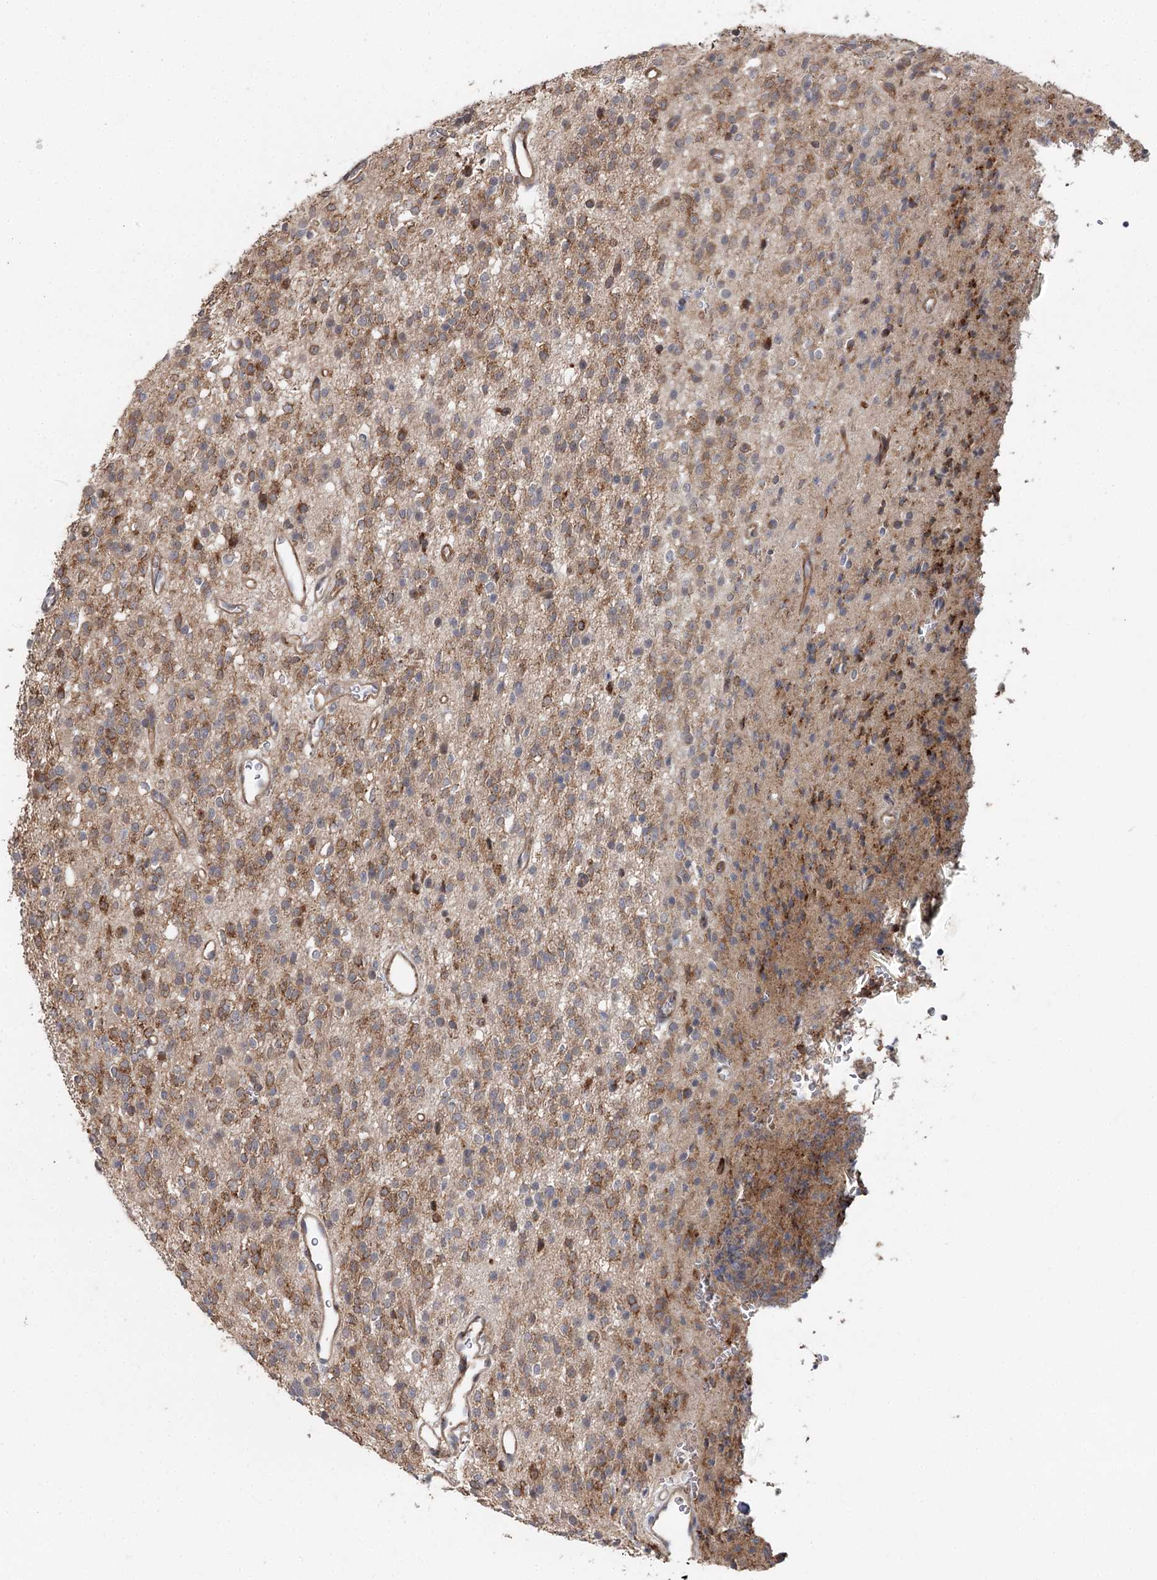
{"staining": {"intensity": "weak", "quantity": "25%-75%", "location": "cytoplasmic/membranous"}, "tissue": "glioma", "cell_type": "Tumor cells", "image_type": "cancer", "snomed": [{"axis": "morphology", "description": "Glioma, malignant, High grade"}, {"axis": "topography", "description": "Brain"}], "caption": "DAB (3,3'-diaminobenzidine) immunohistochemical staining of human glioma shows weak cytoplasmic/membranous protein staining in about 25%-75% of tumor cells.", "gene": "STX6", "patient": {"sex": "male", "age": 34}}